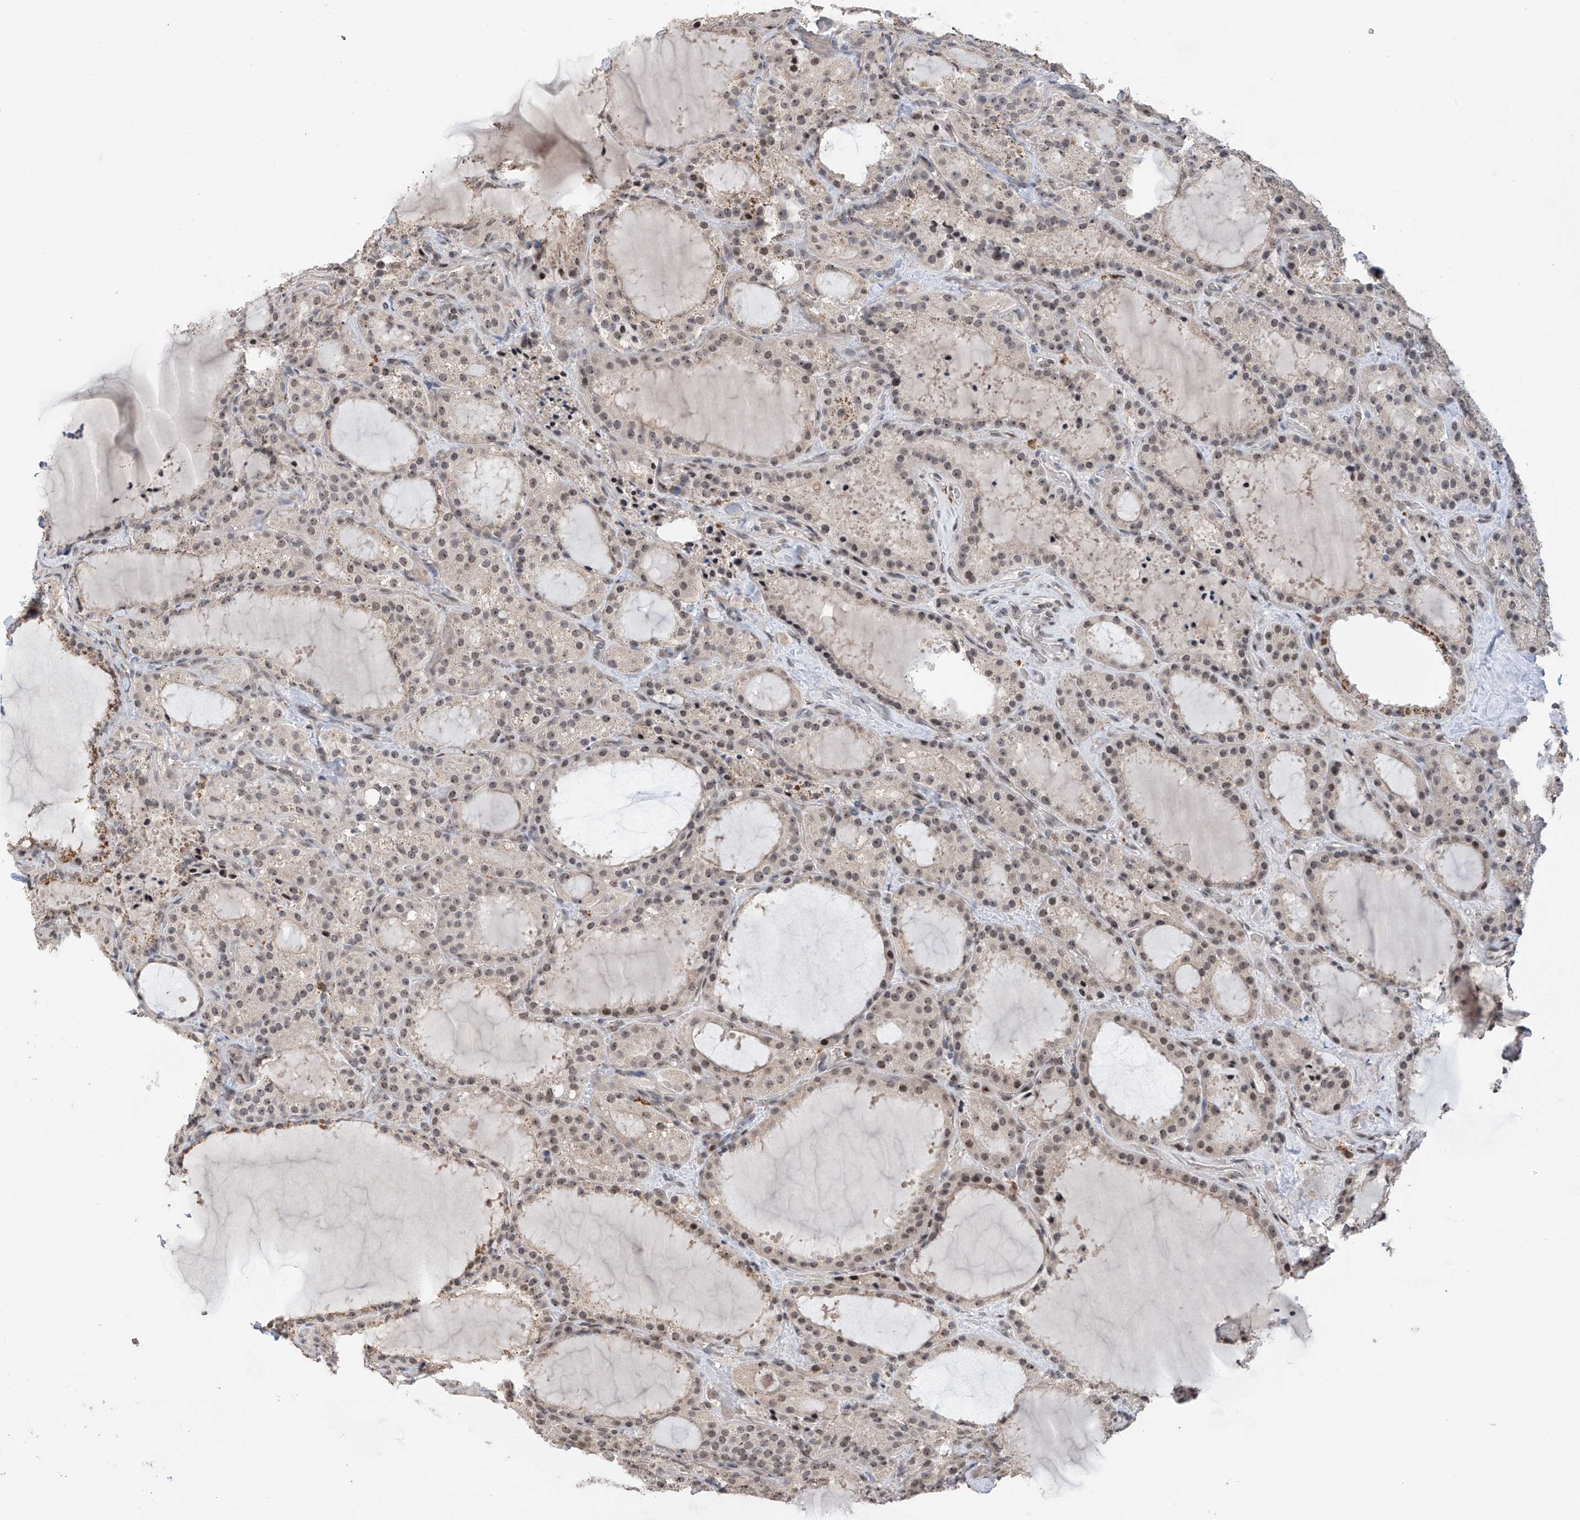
{"staining": {"intensity": "weak", "quantity": "<25%", "location": "nuclear"}, "tissue": "thyroid cancer", "cell_type": "Tumor cells", "image_type": "cancer", "snomed": [{"axis": "morphology", "description": "Papillary adenocarcinoma, NOS"}, {"axis": "topography", "description": "Thyroid gland"}], "caption": "Papillary adenocarcinoma (thyroid) was stained to show a protein in brown. There is no significant staining in tumor cells. (Brightfield microscopy of DAB (3,3'-diaminobenzidine) immunohistochemistry (IHC) at high magnification).", "gene": "C1orf131", "patient": {"sex": "male", "age": 77}}